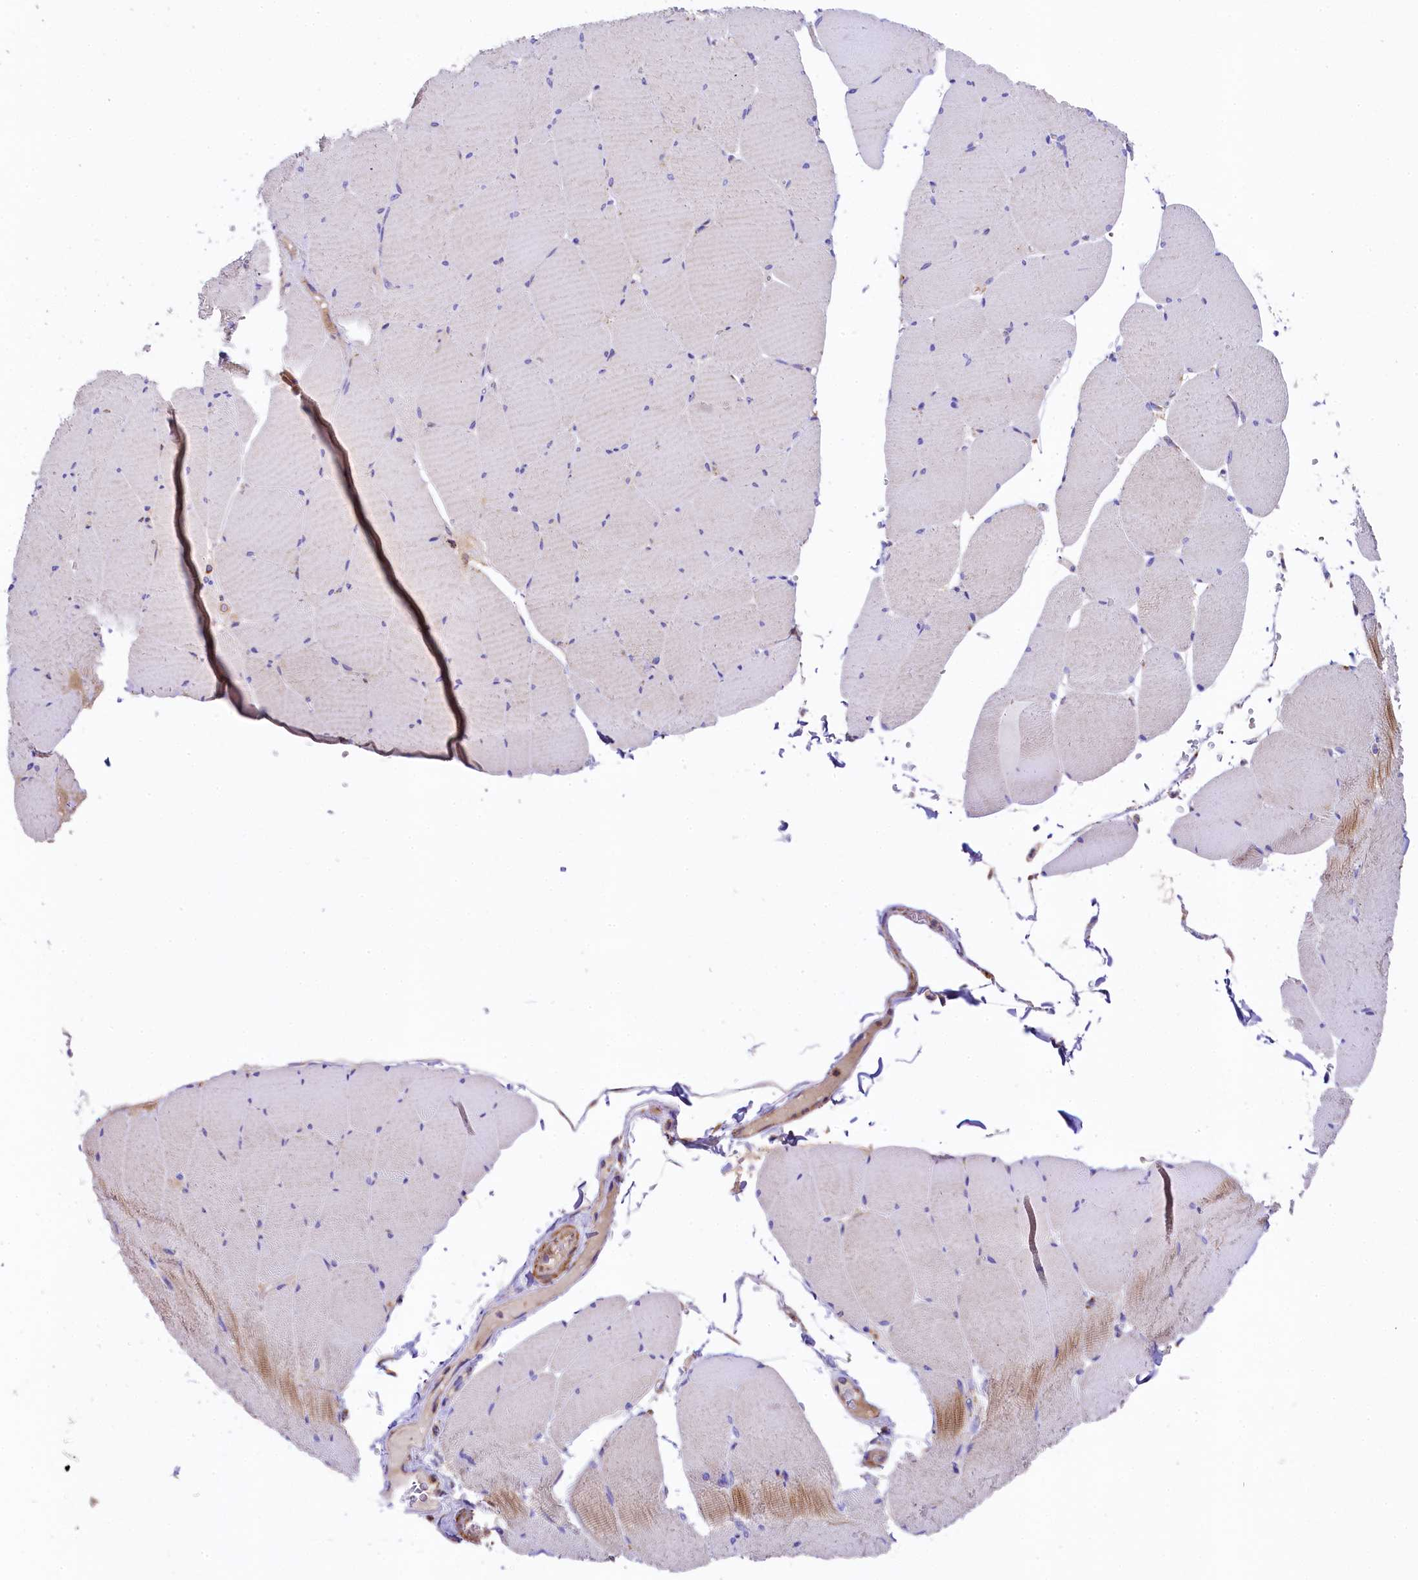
{"staining": {"intensity": "weak", "quantity": "25%-75%", "location": "cytoplasmic/membranous"}, "tissue": "skeletal muscle", "cell_type": "Myocytes", "image_type": "normal", "snomed": [{"axis": "morphology", "description": "Normal tissue, NOS"}, {"axis": "topography", "description": "Skeletal muscle"}, {"axis": "topography", "description": "Head-Neck"}], "caption": "This micrograph reveals immunohistochemistry staining of benign human skeletal muscle, with low weak cytoplasmic/membranous positivity in approximately 25%-75% of myocytes.", "gene": "CLYBL", "patient": {"sex": "male", "age": 66}}